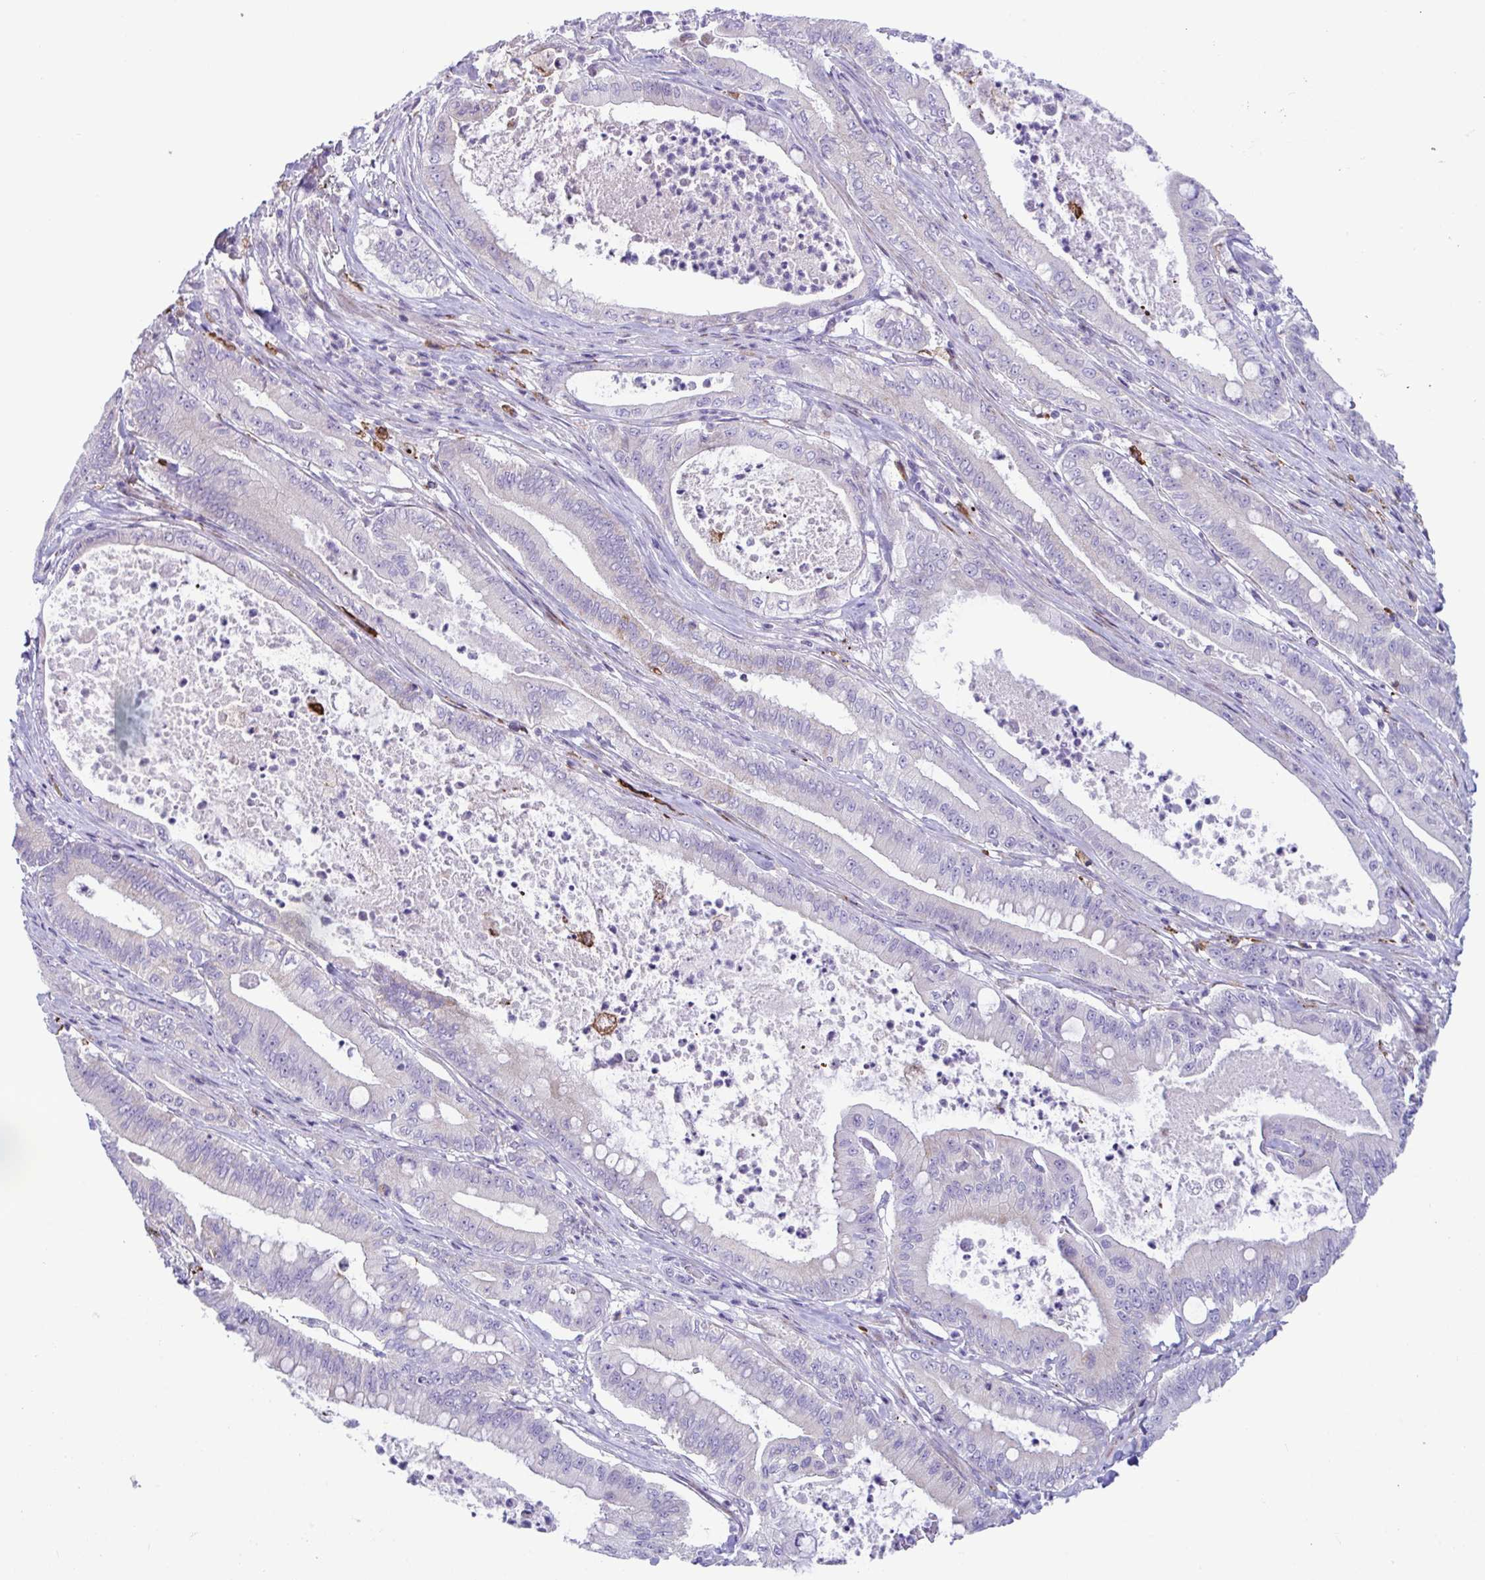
{"staining": {"intensity": "negative", "quantity": "none", "location": "none"}, "tissue": "pancreatic cancer", "cell_type": "Tumor cells", "image_type": "cancer", "snomed": [{"axis": "morphology", "description": "Adenocarcinoma, NOS"}, {"axis": "topography", "description": "Pancreas"}], "caption": "IHC of pancreatic cancer reveals no staining in tumor cells.", "gene": "DTX3", "patient": {"sex": "male", "age": 71}}